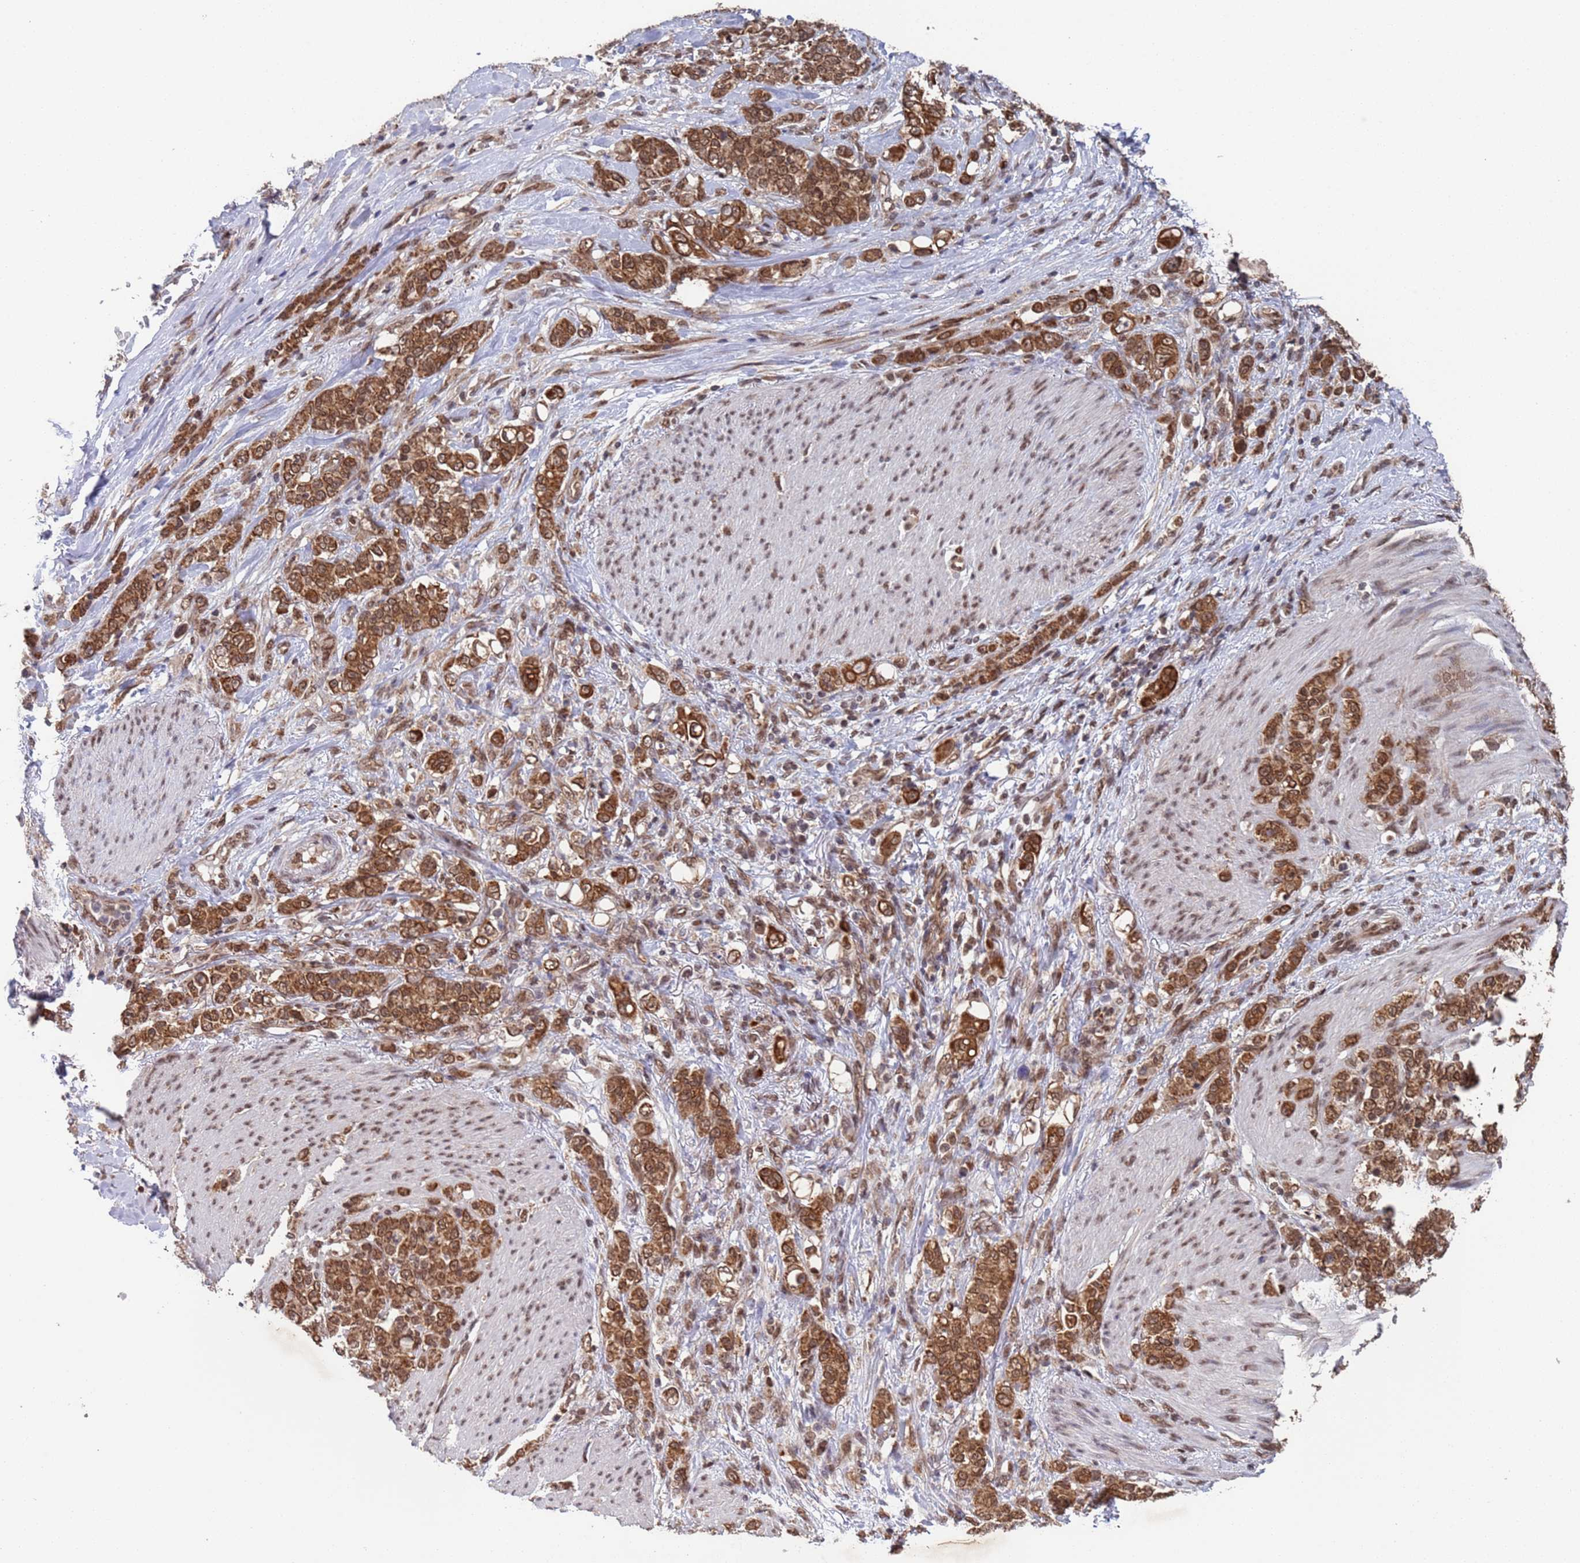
{"staining": {"intensity": "moderate", "quantity": ">75%", "location": "cytoplasmic/membranous"}, "tissue": "stomach cancer", "cell_type": "Tumor cells", "image_type": "cancer", "snomed": [{"axis": "morphology", "description": "Adenocarcinoma, NOS"}, {"axis": "topography", "description": "Stomach"}], "caption": "Immunohistochemistry of human stomach cancer reveals medium levels of moderate cytoplasmic/membranous staining in approximately >75% of tumor cells. Immunohistochemistry (ihc) stains the protein in brown and the nuclei are stained blue.", "gene": "FUBP3", "patient": {"sex": "female", "age": 79}}